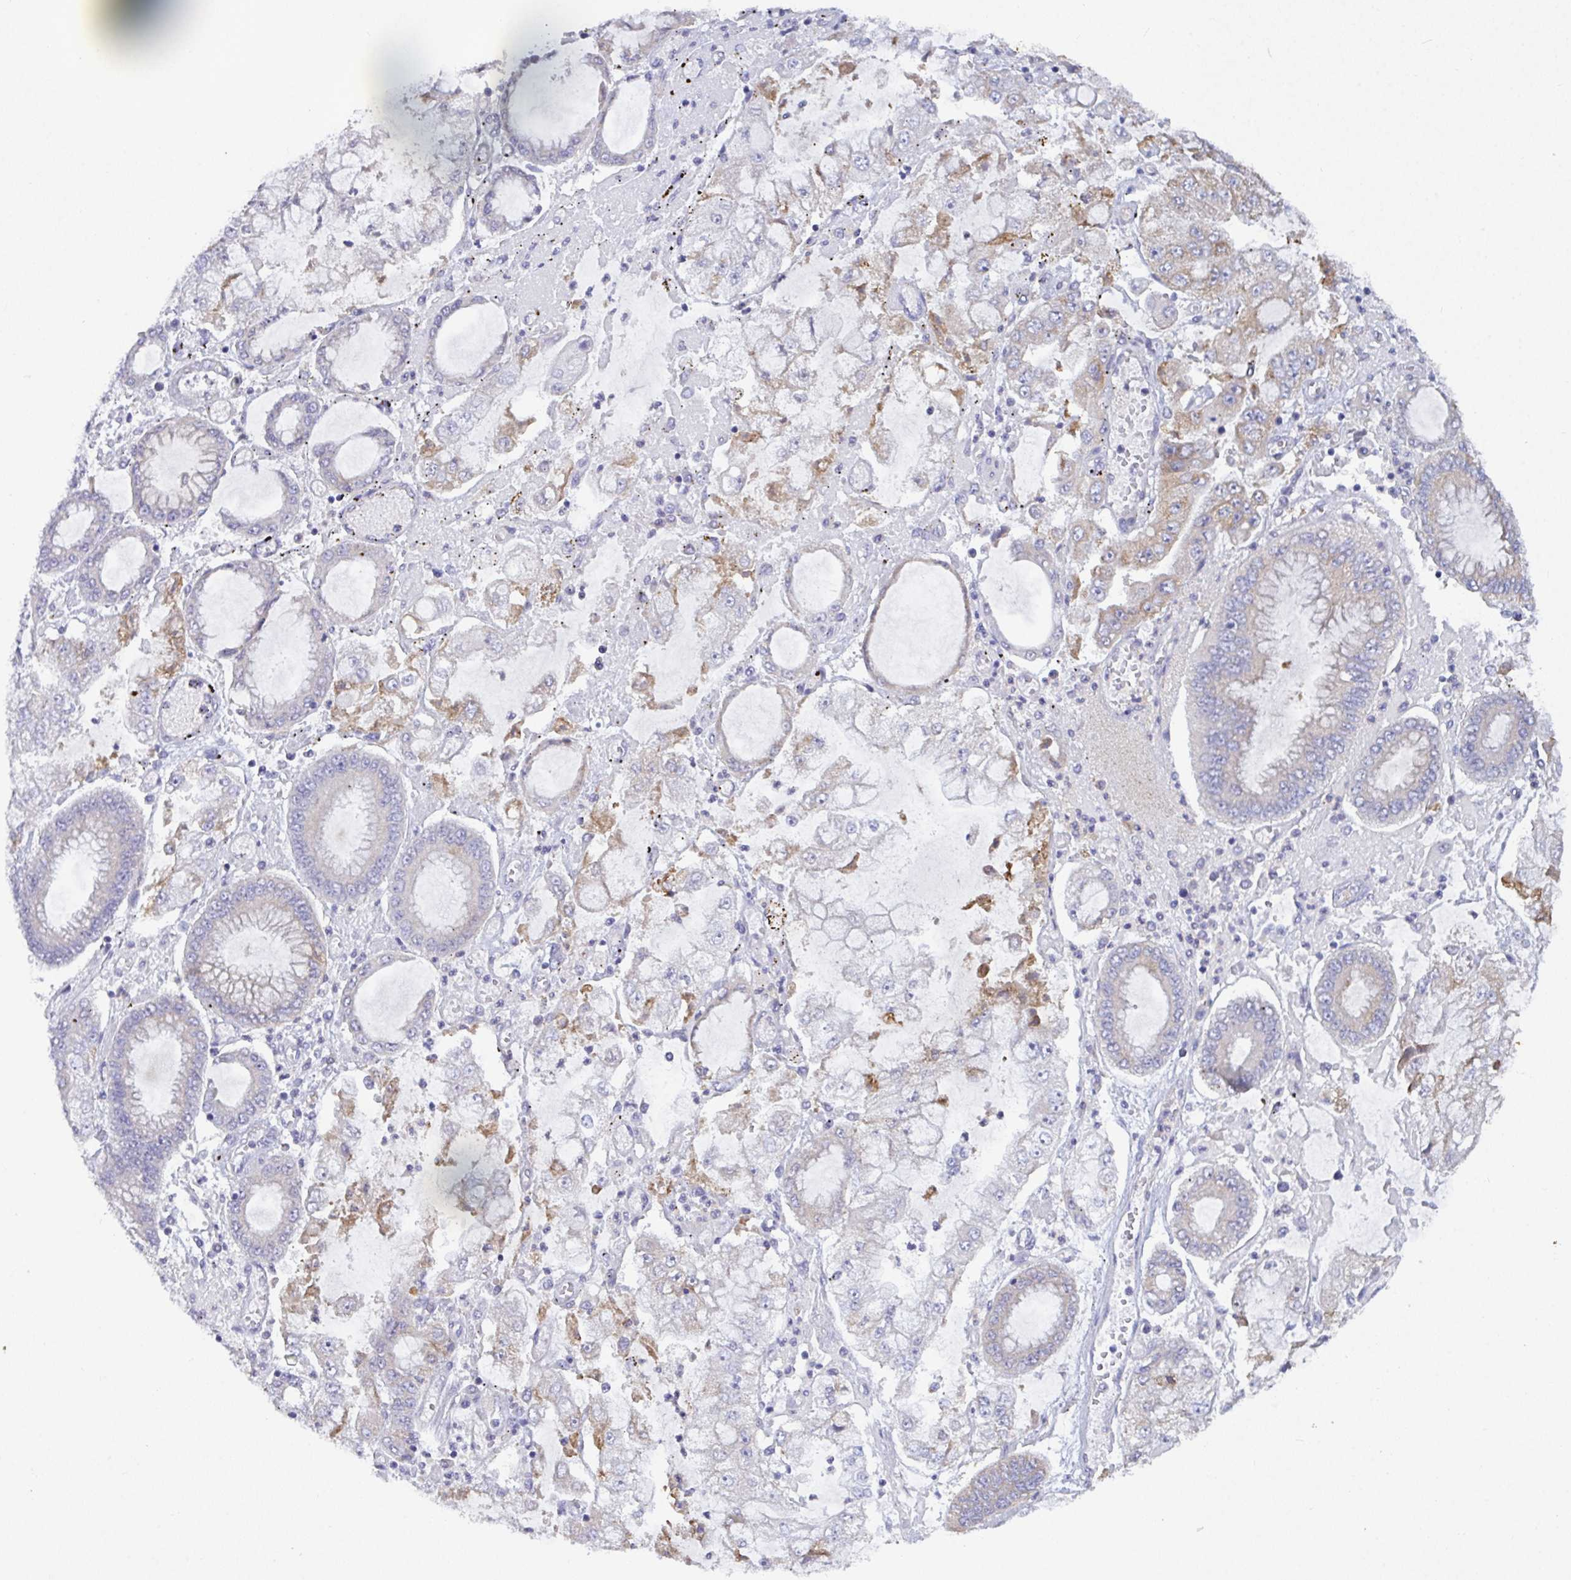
{"staining": {"intensity": "moderate", "quantity": "<25%", "location": "cytoplasmic/membranous"}, "tissue": "stomach cancer", "cell_type": "Tumor cells", "image_type": "cancer", "snomed": [{"axis": "morphology", "description": "Adenocarcinoma, NOS"}, {"axis": "topography", "description": "Stomach"}], "caption": "Protein staining of stomach cancer (adenocarcinoma) tissue shows moderate cytoplasmic/membranous expression in about <25% of tumor cells.", "gene": "SLC66A1", "patient": {"sex": "male", "age": 76}}